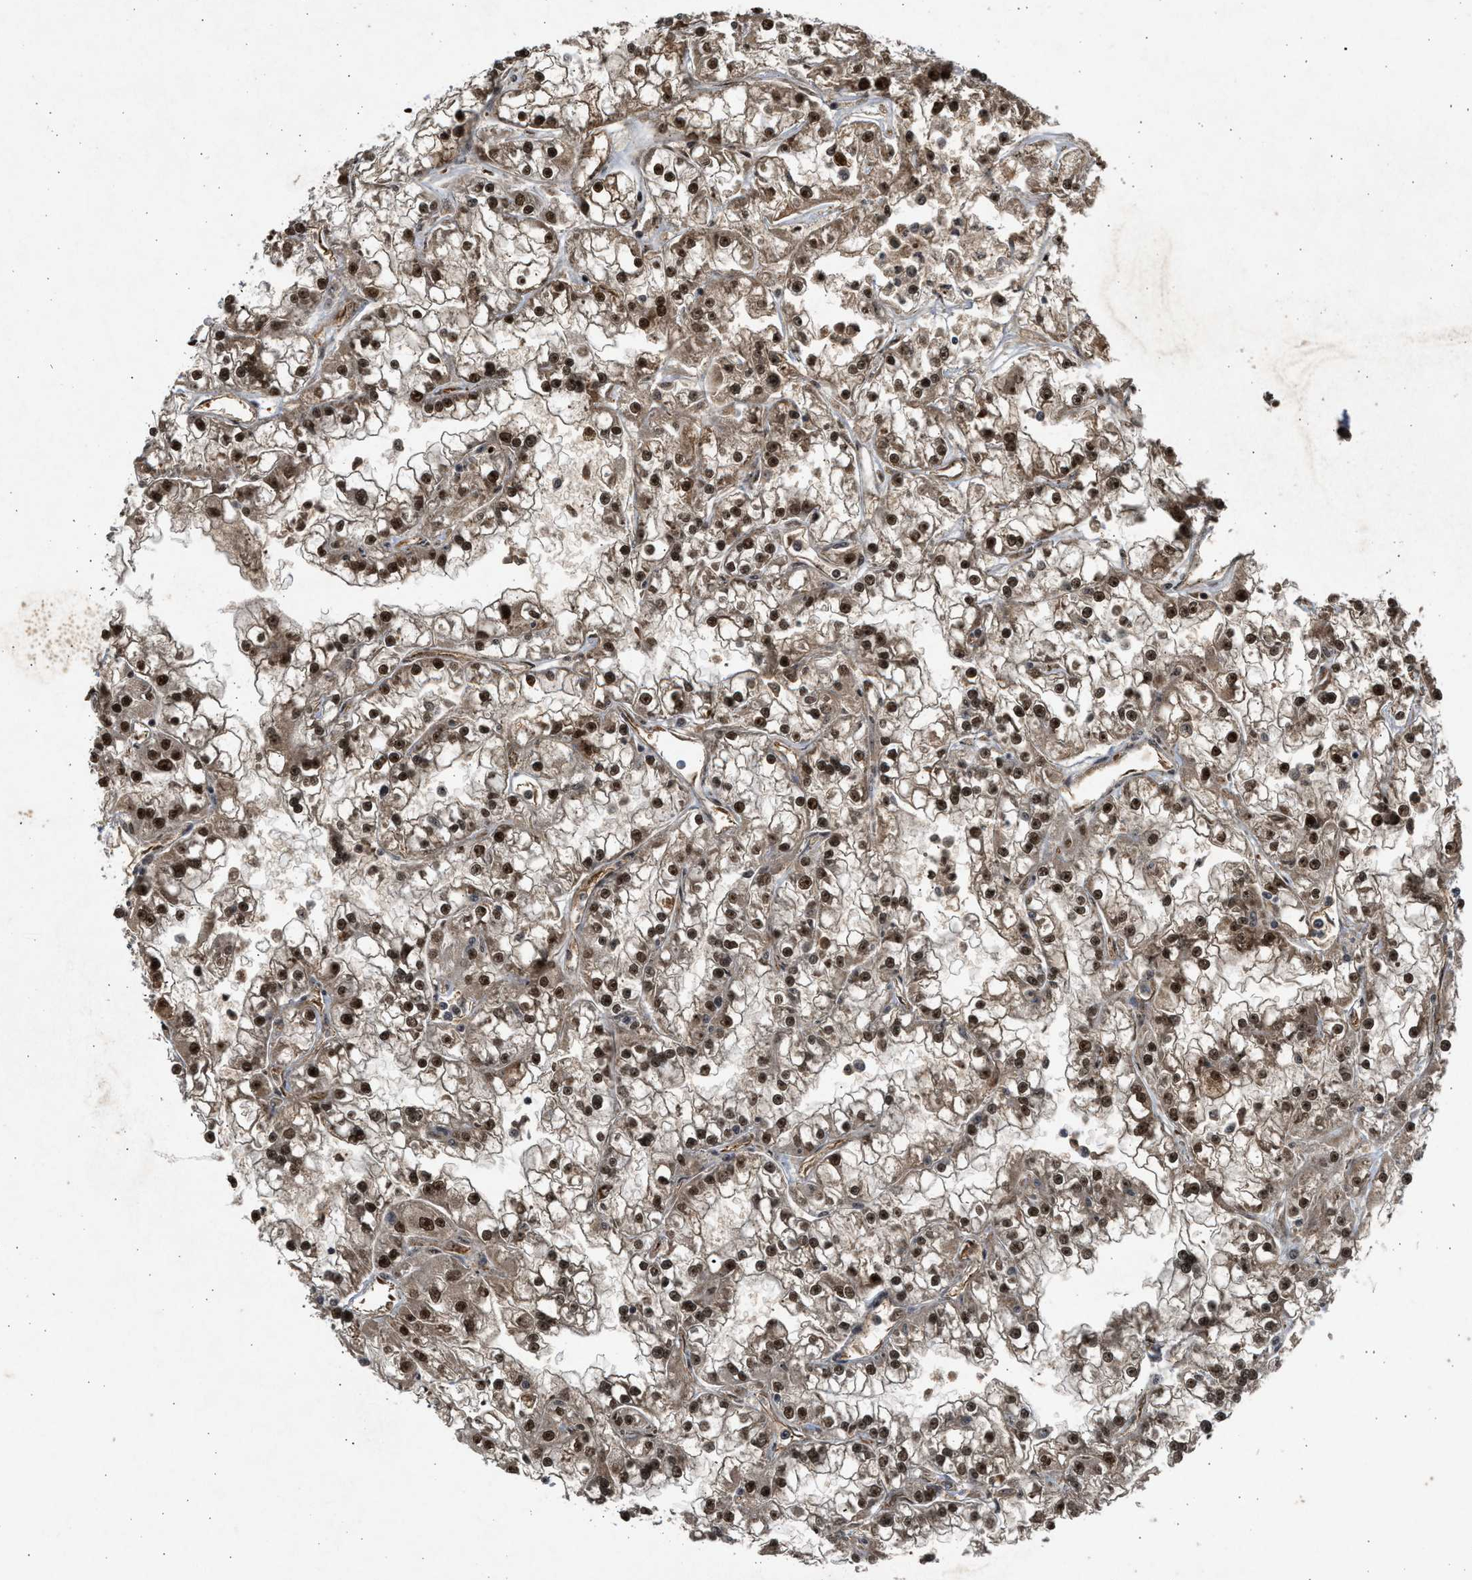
{"staining": {"intensity": "strong", "quantity": ">75%", "location": "cytoplasmic/membranous,nuclear"}, "tissue": "renal cancer", "cell_type": "Tumor cells", "image_type": "cancer", "snomed": [{"axis": "morphology", "description": "Adenocarcinoma, NOS"}, {"axis": "topography", "description": "Kidney"}], "caption": "DAB (3,3'-diaminobenzidine) immunohistochemical staining of adenocarcinoma (renal) demonstrates strong cytoplasmic/membranous and nuclear protein positivity in approximately >75% of tumor cells.", "gene": "TFDP2", "patient": {"sex": "female", "age": 52}}